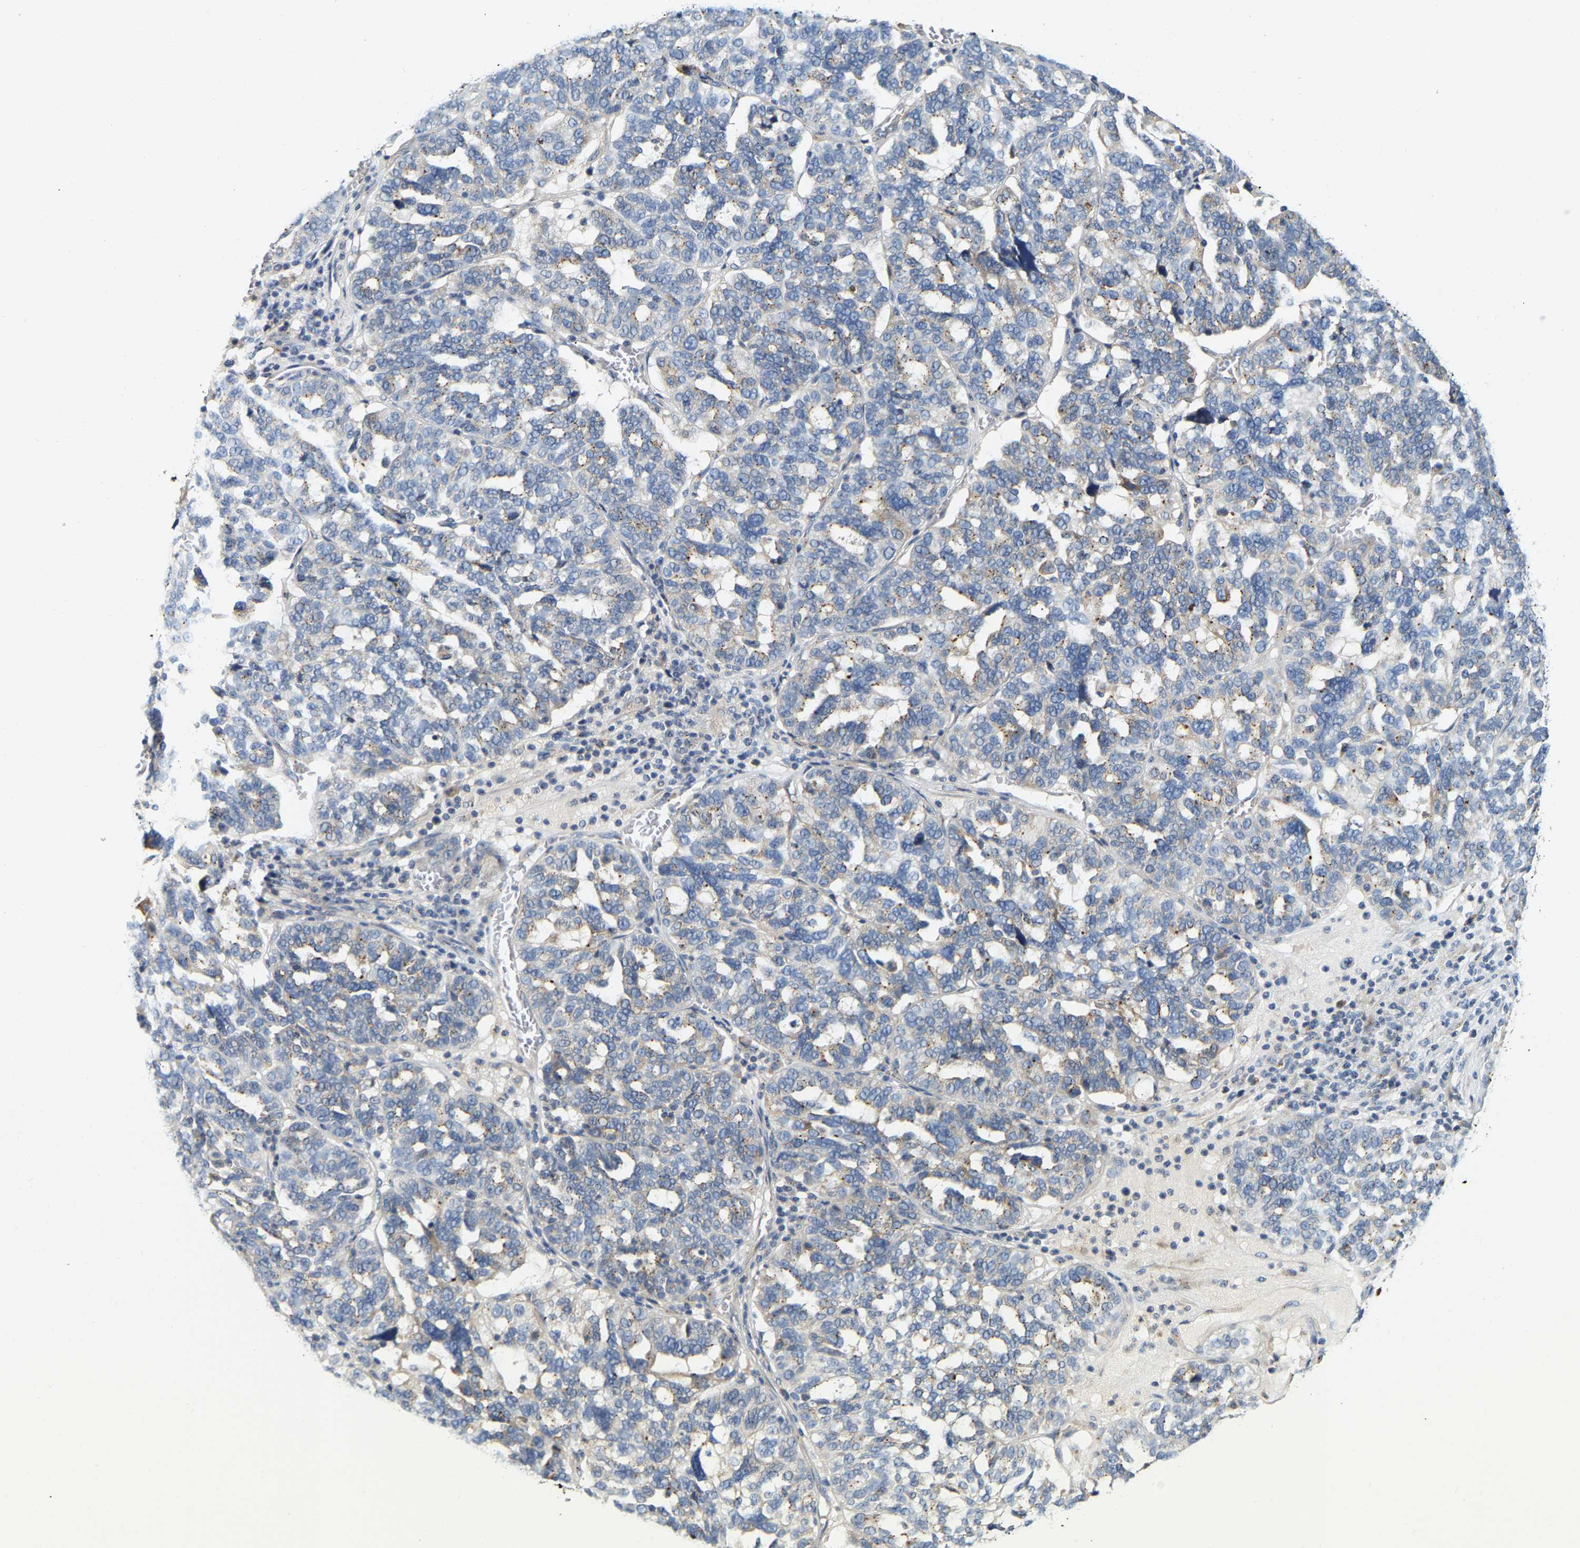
{"staining": {"intensity": "weak", "quantity": "<25%", "location": "cytoplasmic/membranous"}, "tissue": "ovarian cancer", "cell_type": "Tumor cells", "image_type": "cancer", "snomed": [{"axis": "morphology", "description": "Cystadenocarcinoma, serous, NOS"}, {"axis": "topography", "description": "Ovary"}], "caption": "An image of ovarian serous cystadenocarcinoma stained for a protein reveals no brown staining in tumor cells. The staining was performed using DAB (3,3'-diaminobenzidine) to visualize the protein expression in brown, while the nuclei were stained in blue with hematoxylin (Magnification: 20x).", "gene": "PCNT", "patient": {"sex": "female", "age": 59}}